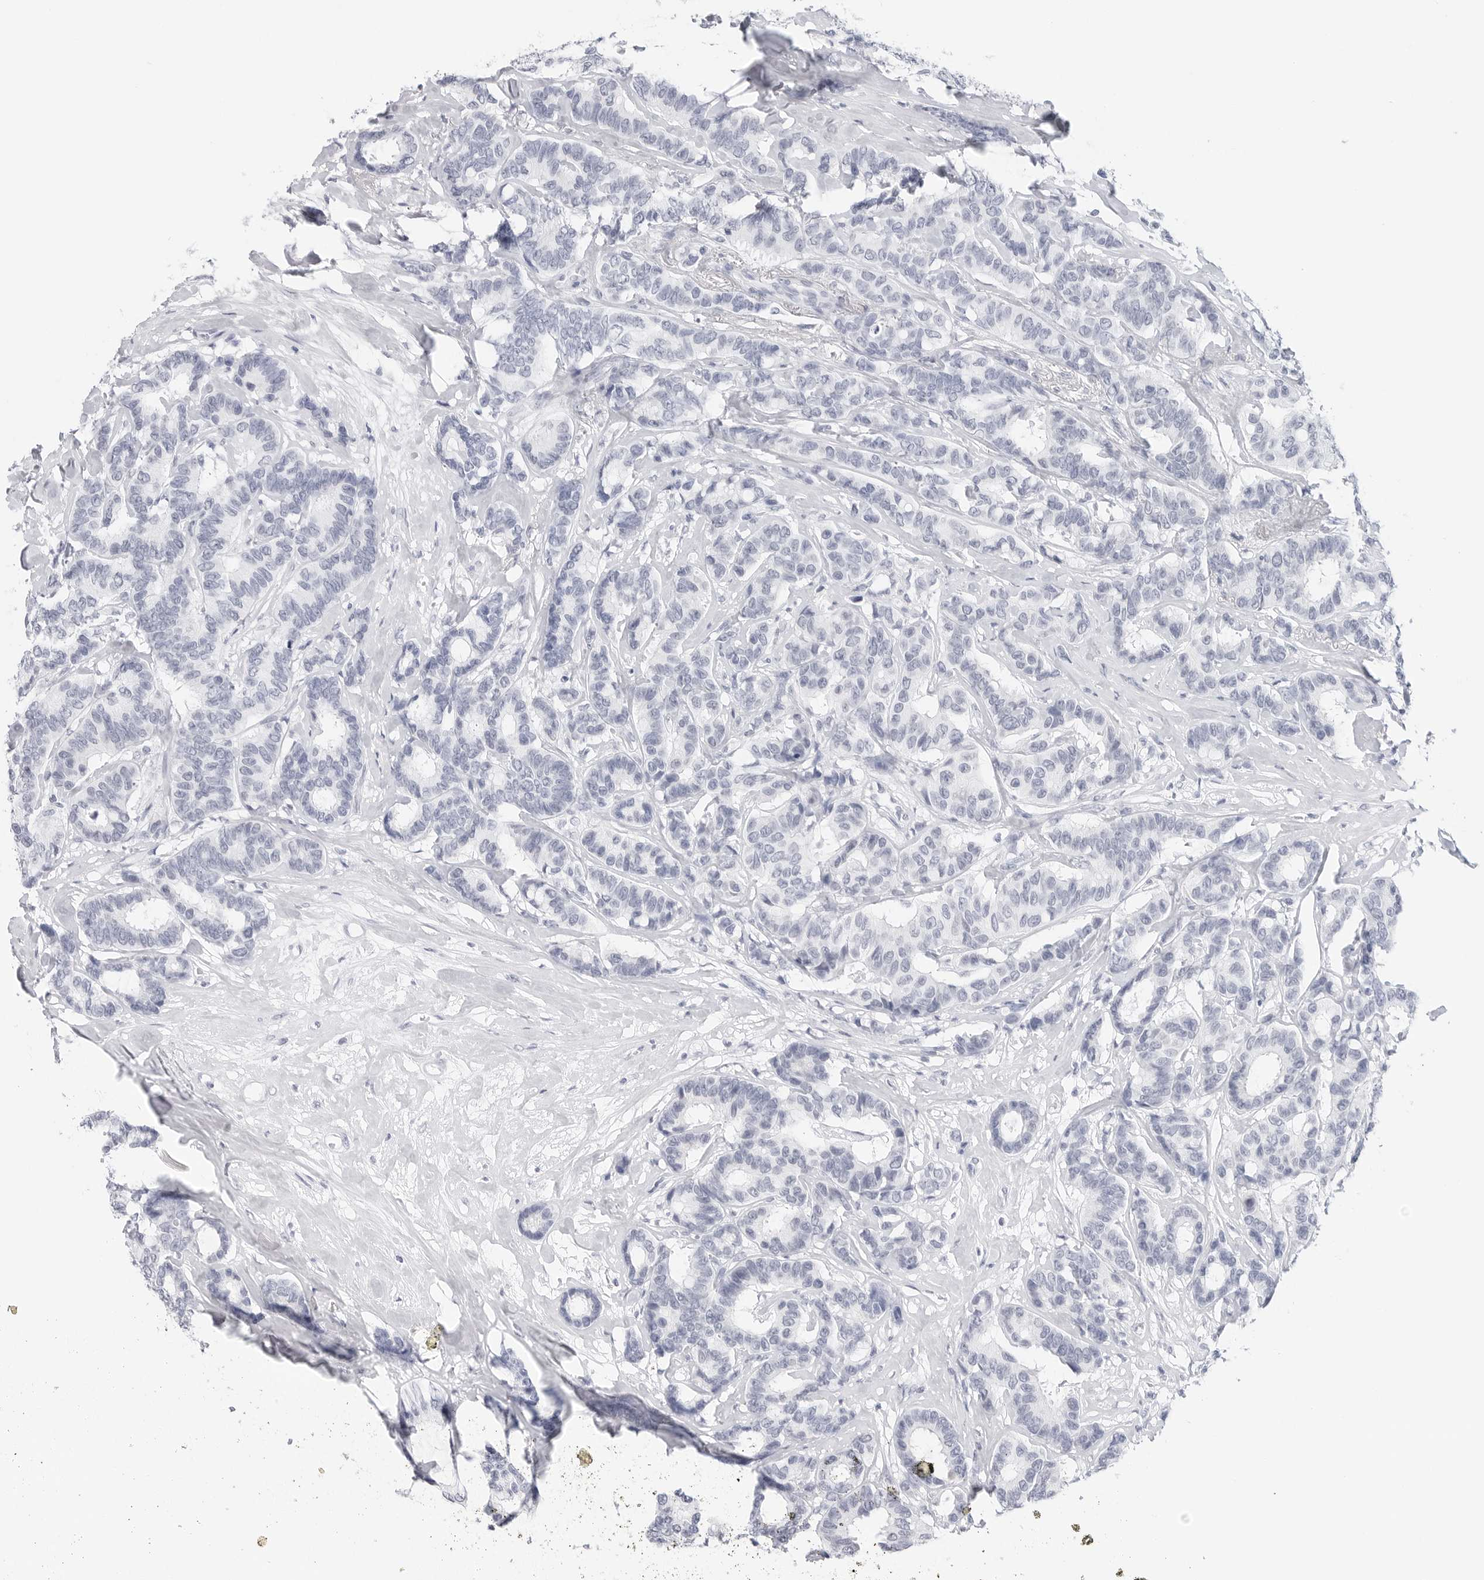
{"staining": {"intensity": "negative", "quantity": "none", "location": "none"}, "tissue": "breast cancer", "cell_type": "Tumor cells", "image_type": "cancer", "snomed": [{"axis": "morphology", "description": "Duct carcinoma"}, {"axis": "topography", "description": "Breast"}], "caption": "The image displays no staining of tumor cells in breast invasive ductal carcinoma.", "gene": "HSPB7", "patient": {"sex": "female", "age": 87}}